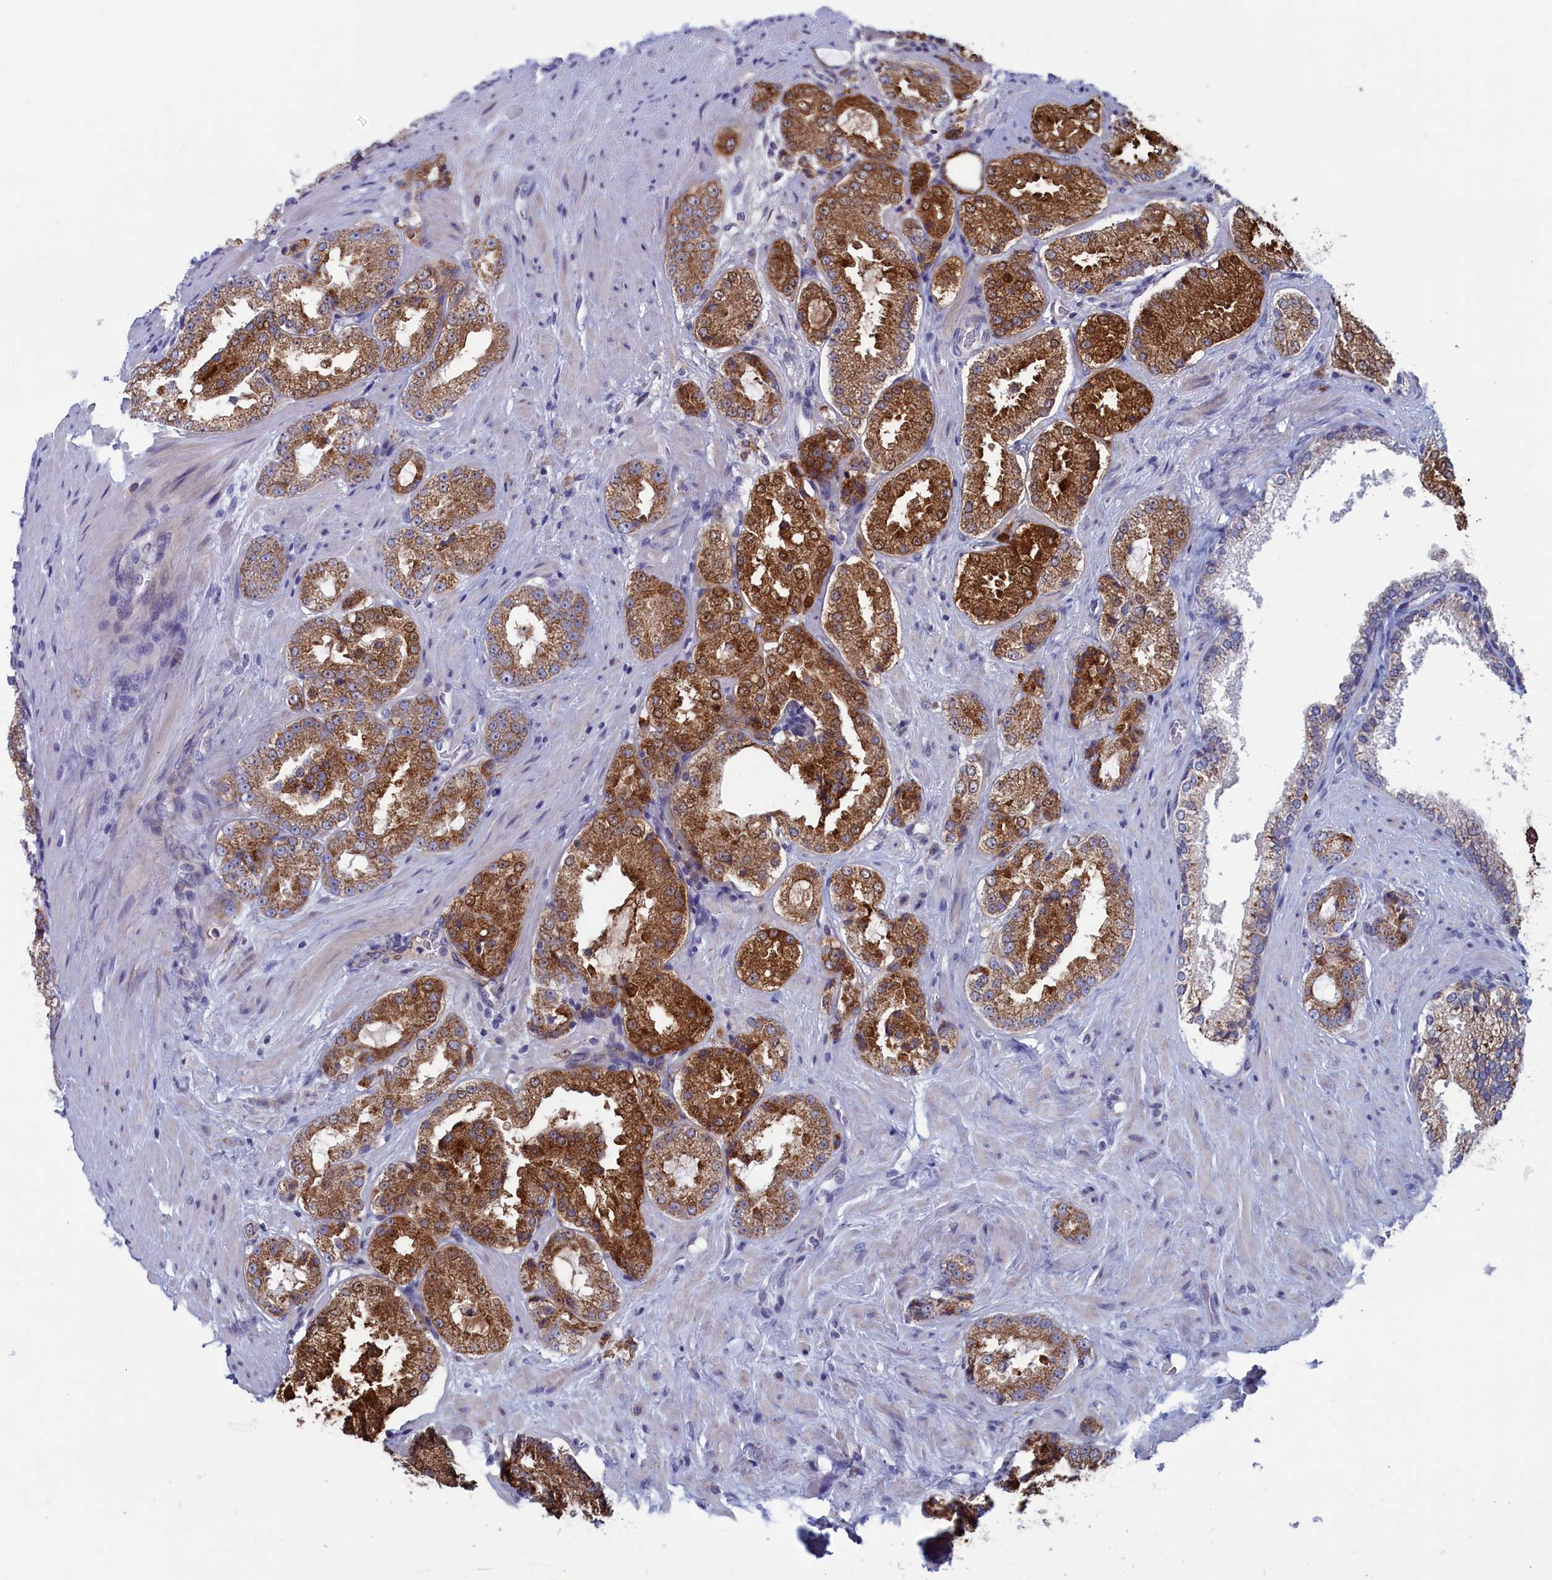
{"staining": {"intensity": "strong", "quantity": ">75%", "location": "cytoplasmic/membranous"}, "tissue": "prostate cancer", "cell_type": "Tumor cells", "image_type": "cancer", "snomed": [{"axis": "morphology", "description": "Adenocarcinoma, High grade"}, {"axis": "topography", "description": "Prostate"}], "caption": "Immunohistochemical staining of human high-grade adenocarcinoma (prostate) shows high levels of strong cytoplasmic/membranous protein staining in about >75% of tumor cells.", "gene": "NIBAN3", "patient": {"sex": "male", "age": 73}}